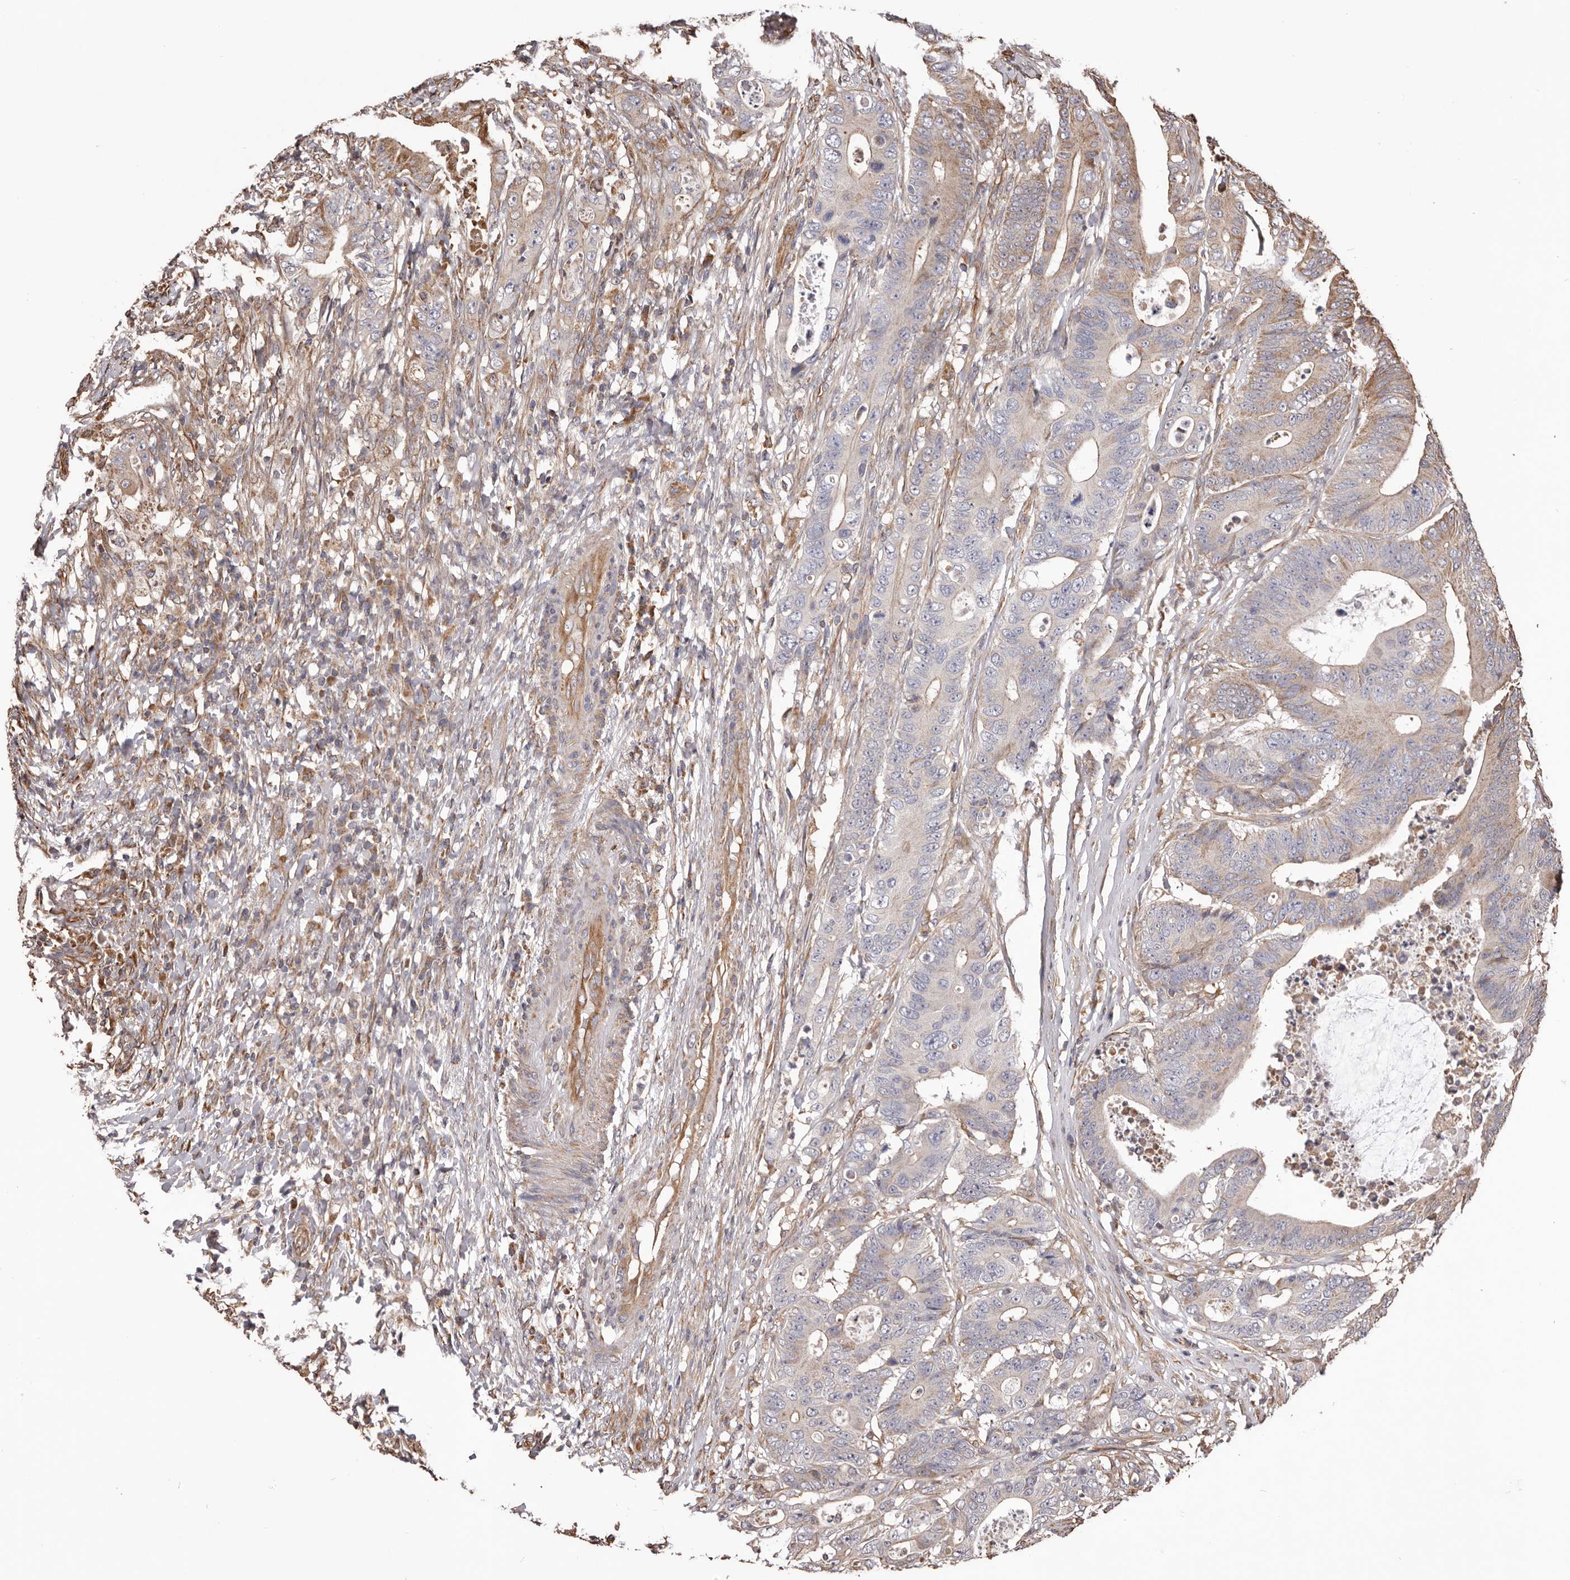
{"staining": {"intensity": "weak", "quantity": "<25%", "location": "cytoplasmic/membranous"}, "tissue": "colorectal cancer", "cell_type": "Tumor cells", "image_type": "cancer", "snomed": [{"axis": "morphology", "description": "Adenocarcinoma, NOS"}, {"axis": "topography", "description": "Colon"}], "caption": "A high-resolution image shows immunohistochemistry (IHC) staining of adenocarcinoma (colorectal), which demonstrates no significant expression in tumor cells.", "gene": "CEP104", "patient": {"sex": "male", "age": 83}}